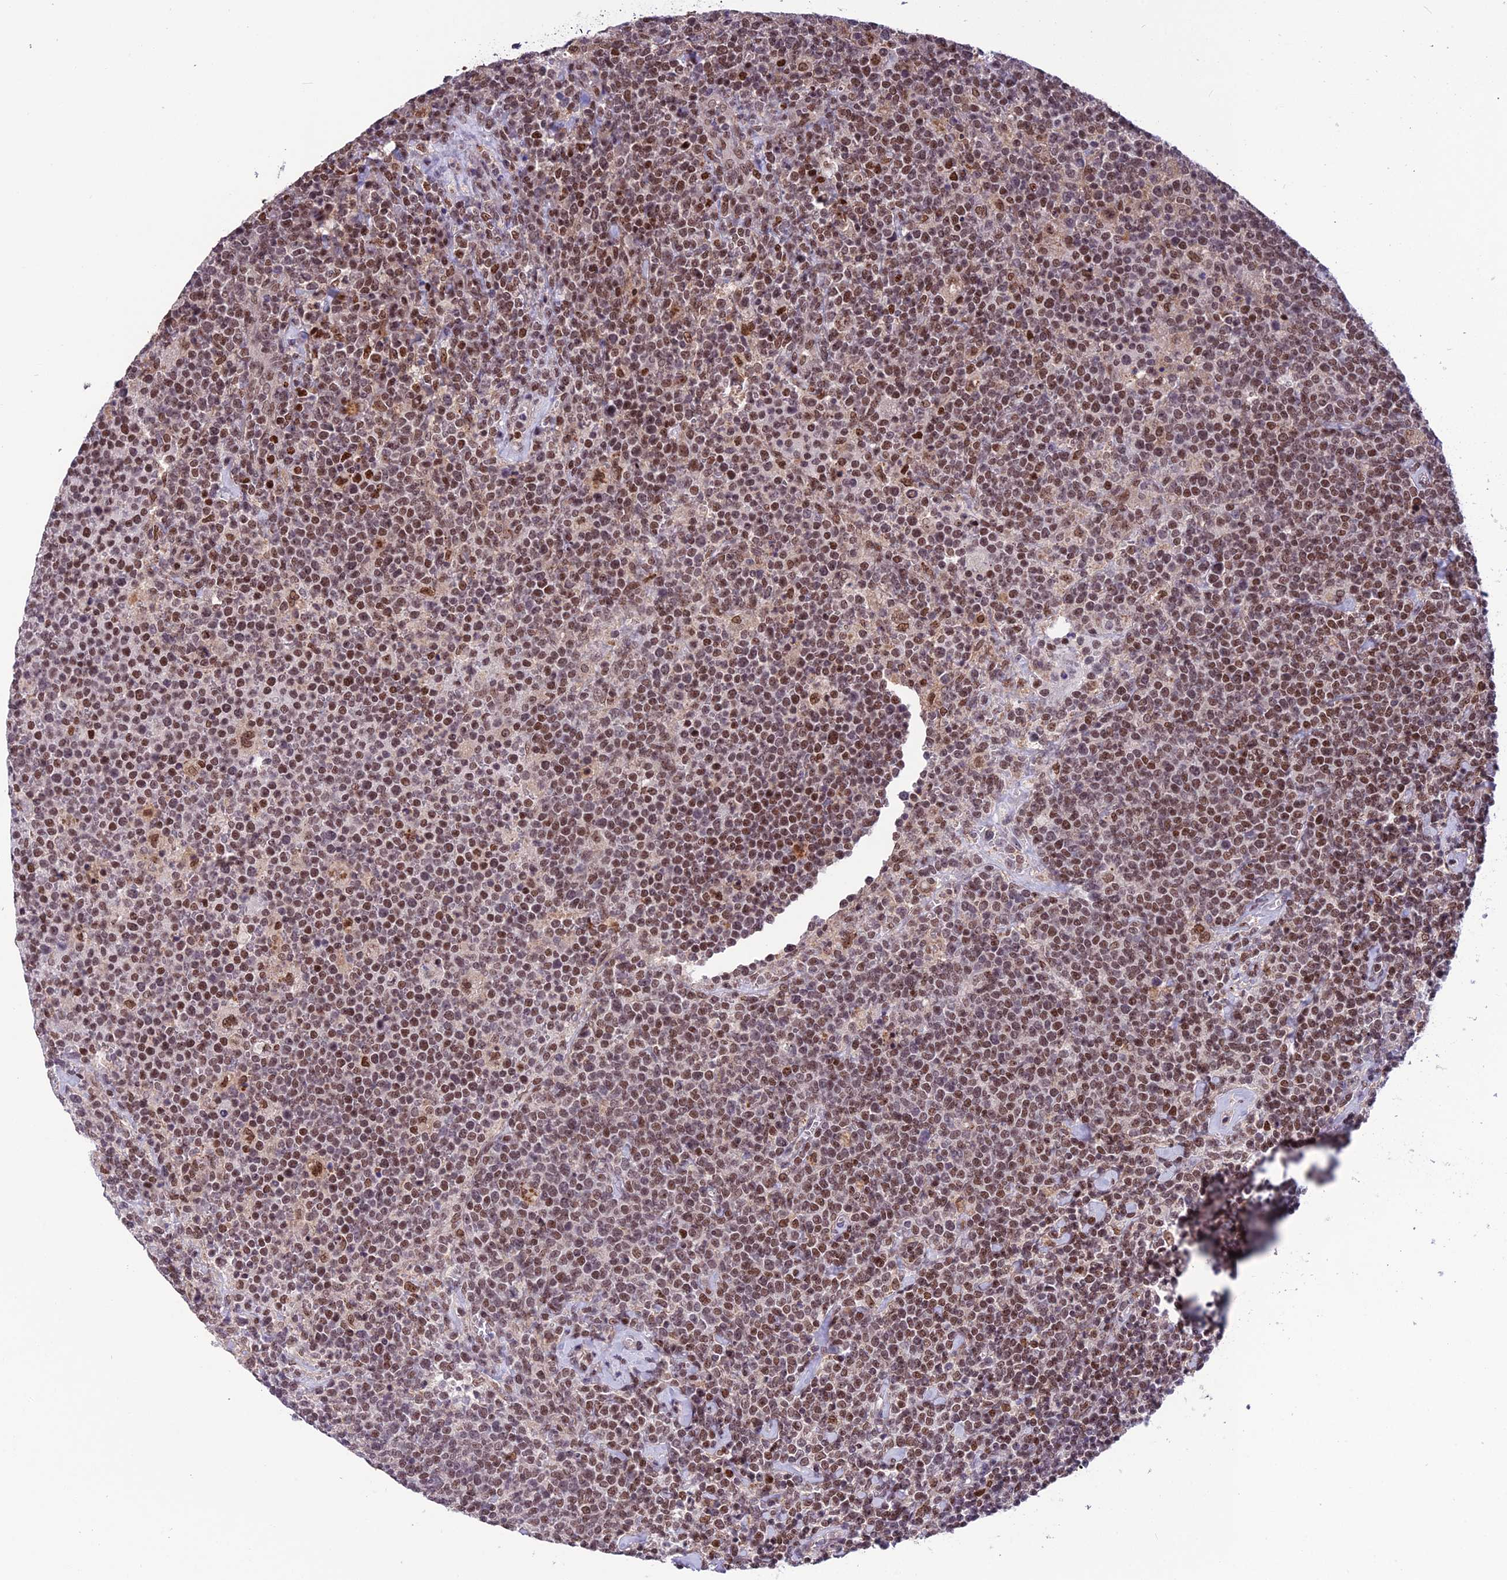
{"staining": {"intensity": "moderate", "quantity": ">75%", "location": "nuclear"}, "tissue": "lymphoma", "cell_type": "Tumor cells", "image_type": "cancer", "snomed": [{"axis": "morphology", "description": "Malignant lymphoma, non-Hodgkin's type, High grade"}, {"axis": "topography", "description": "Lymph node"}], "caption": "Tumor cells show moderate nuclear positivity in about >75% of cells in lymphoma. The staining was performed using DAB (3,3'-diaminobenzidine) to visualize the protein expression in brown, while the nuclei were stained in blue with hematoxylin (Magnification: 20x).", "gene": "MIS12", "patient": {"sex": "male", "age": 61}}